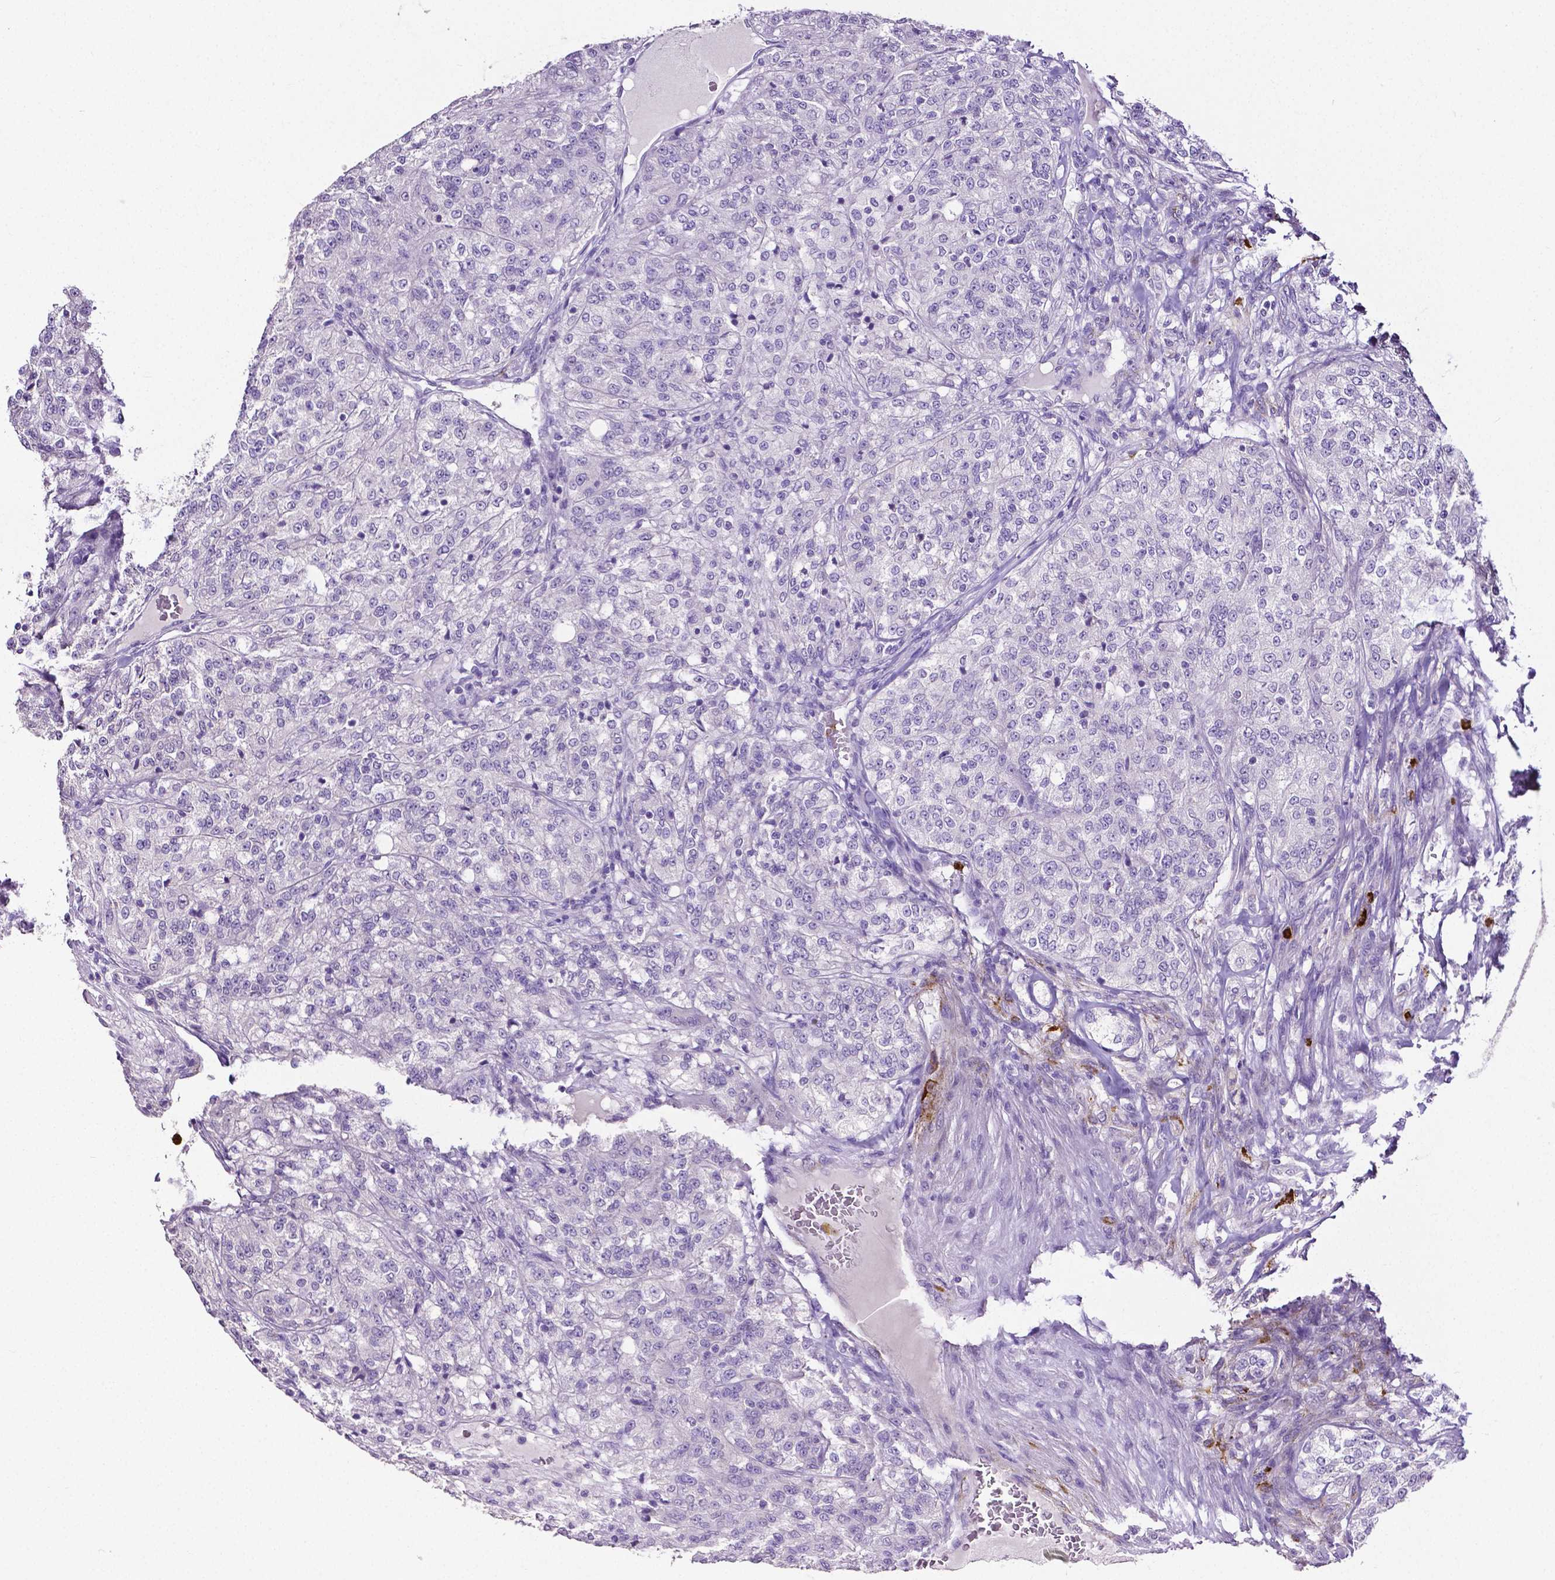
{"staining": {"intensity": "negative", "quantity": "none", "location": "none"}, "tissue": "renal cancer", "cell_type": "Tumor cells", "image_type": "cancer", "snomed": [{"axis": "morphology", "description": "Adenocarcinoma, NOS"}, {"axis": "topography", "description": "Kidney"}], "caption": "A photomicrograph of adenocarcinoma (renal) stained for a protein displays no brown staining in tumor cells.", "gene": "MMP9", "patient": {"sex": "female", "age": 63}}